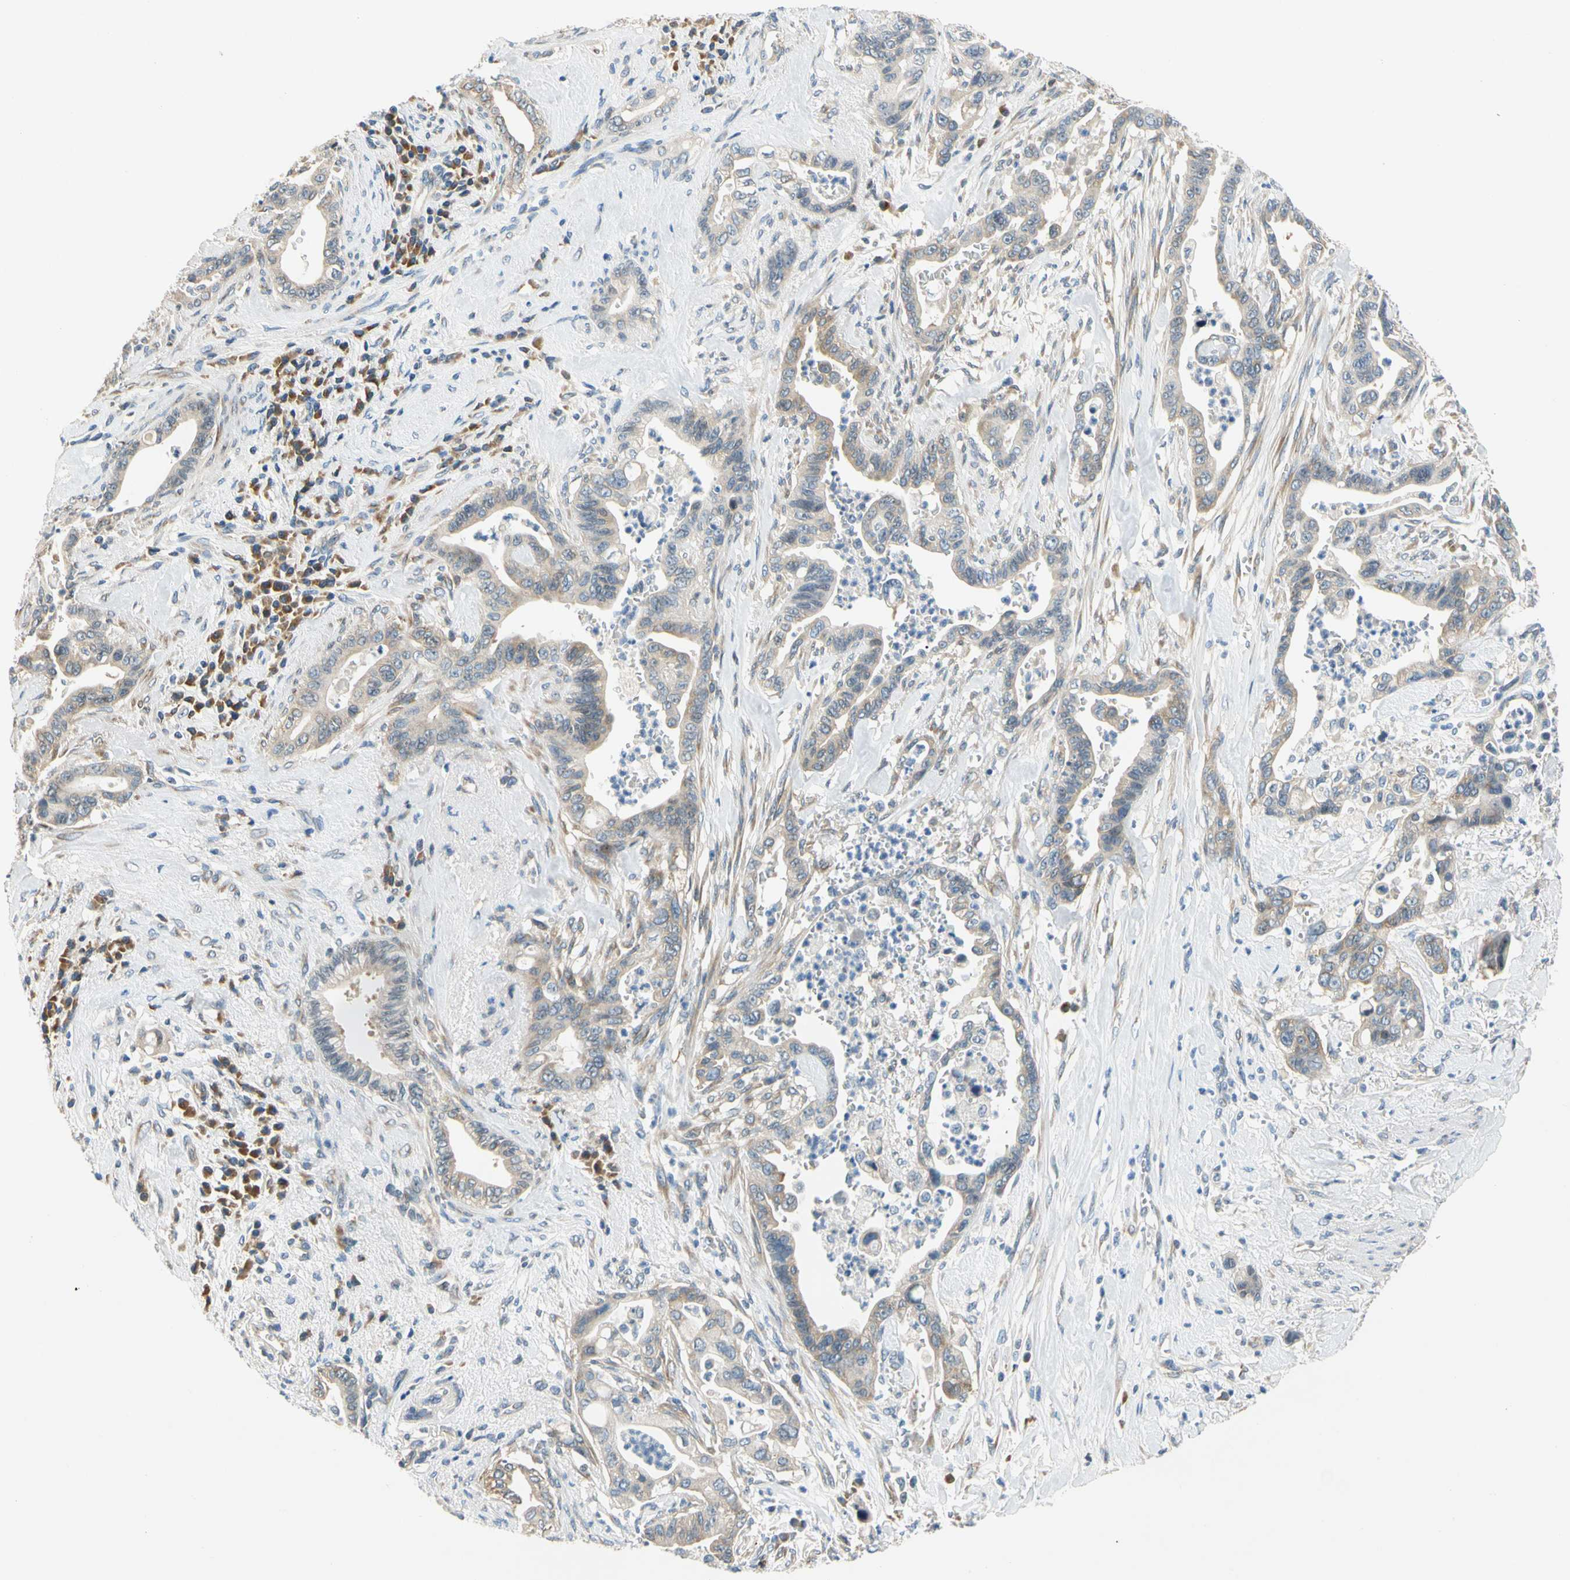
{"staining": {"intensity": "moderate", "quantity": ">75%", "location": "cytoplasmic/membranous"}, "tissue": "pancreatic cancer", "cell_type": "Tumor cells", "image_type": "cancer", "snomed": [{"axis": "morphology", "description": "Adenocarcinoma, NOS"}, {"axis": "topography", "description": "Pancreas"}], "caption": "Immunohistochemistry (IHC) of human adenocarcinoma (pancreatic) demonstrates medium levels of moderate cytoplasmic/membranous staining in about >75% of tumor cells. (IHC, brightfield microscopy, high magnification).", "gene": "LRRC47", "patient": {"sex": "male", "age": 70}}